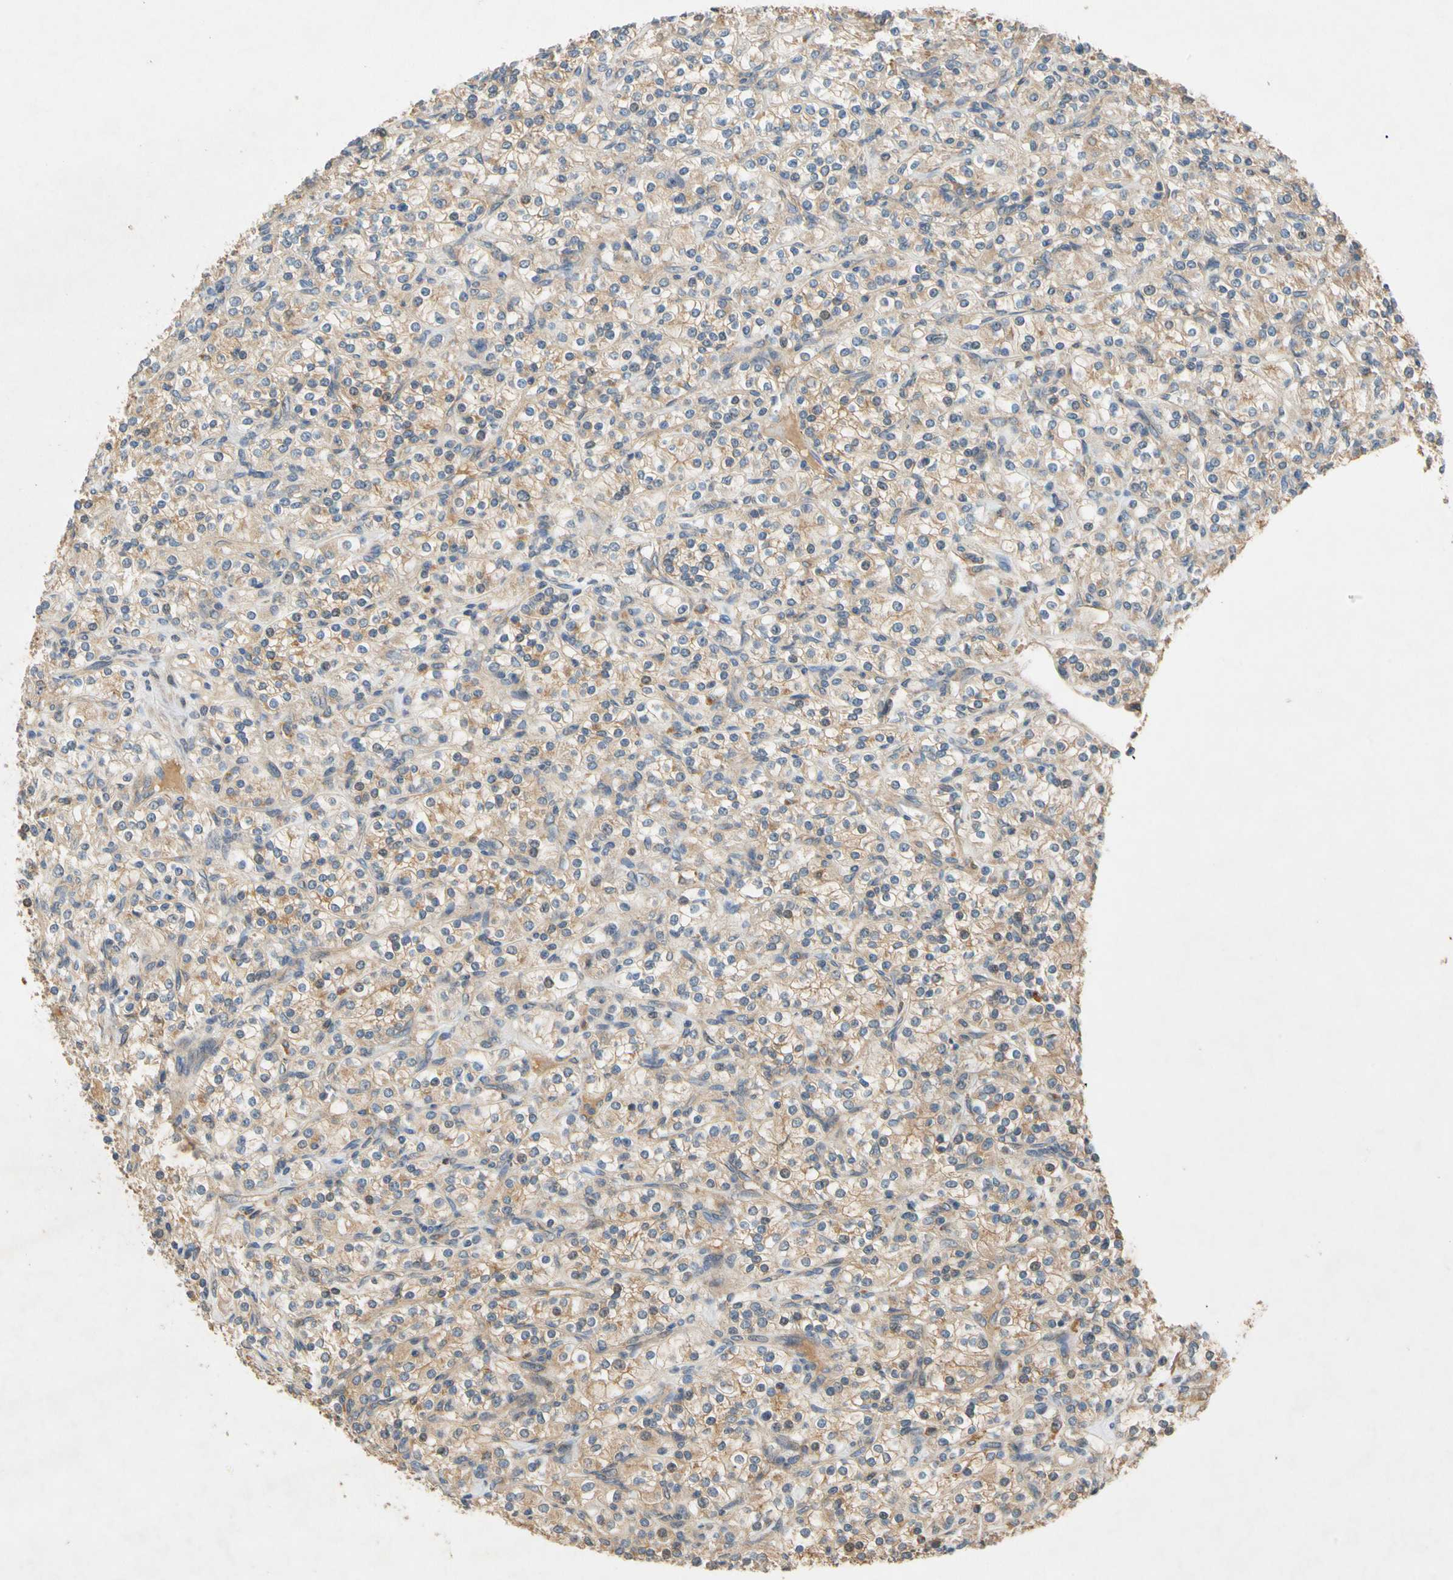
{"staining": {"intensity": "weak", "quantity": "25%-75%", "location": "cytoplasmic/membranous"}, "tissue": "renal cancer", "cell_type": "Tumor cells", "image_type": "cancer", "snomed": [{"axis": "morphology", "description": "Adenocarcinoma, NOS"}, {"axis": "topography", "description": "Kidney"}], "caption": "Renal cancer (adenocarcinoma) tissue reveals weak cytoplasmic/membranous staining in about 25%-75% of tumor cells, visualized by immunohistochemistry.", "gene": "USP46", "patient": {"sex": "male", "age": 77}}